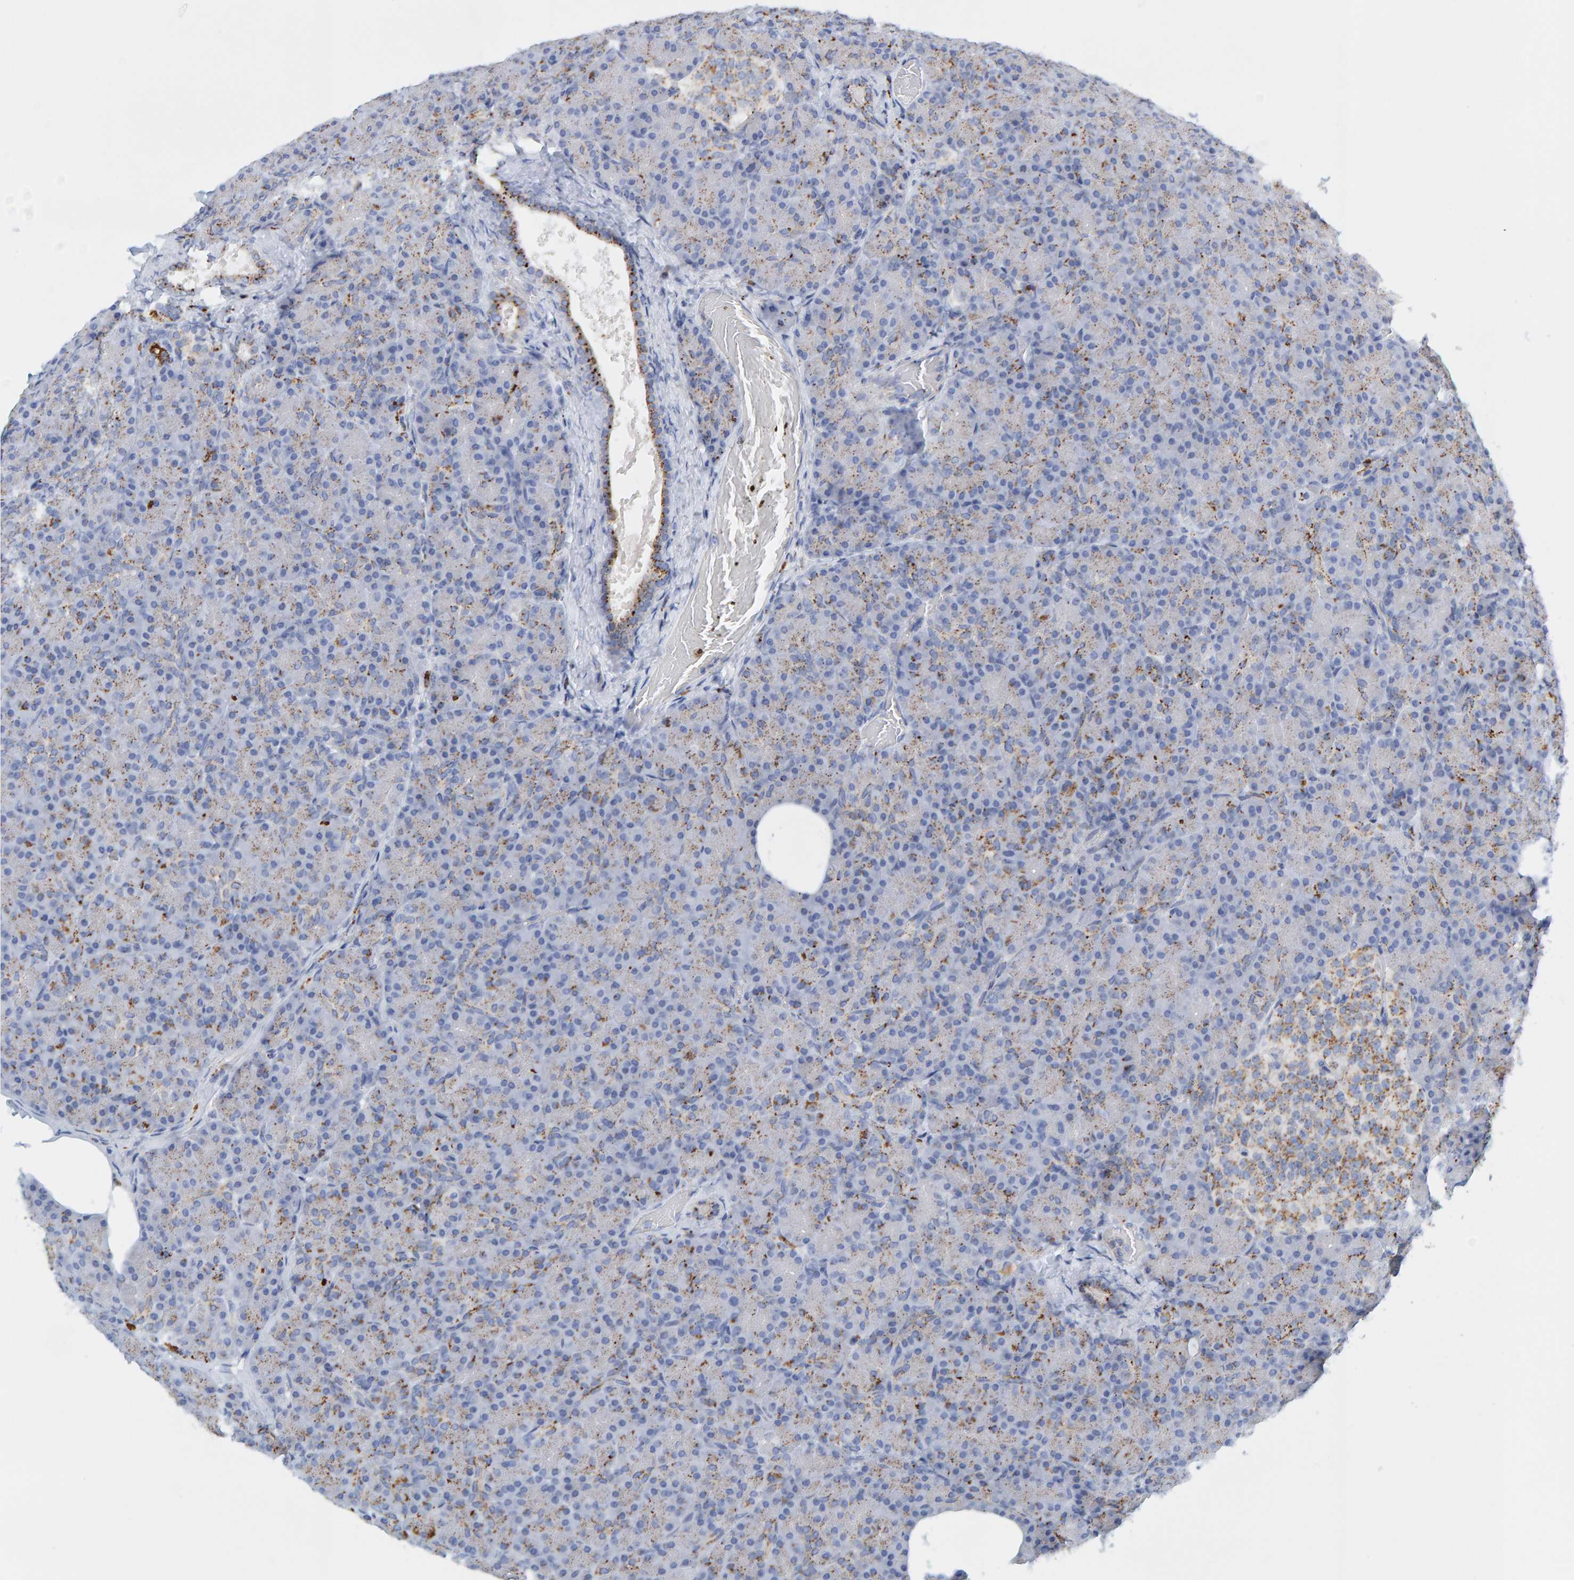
{"staining": {"intensity": "moderate", "quantity": "<25%", "location": "cytoplasmic/membranous"}, "tissue": "pancreas", "cell_type": "Exocrine glandular cells", "image_type": "normal", "snomed": [{"axis": "morphology", "description": "Normal tissue, NOS"}, {"axis": "topography", "description": "Pancreas"}], "caption": "Immunohistochemical staining of benign pancreas displays <25% levels of moderate cytoplasmic/membranous protein positivity in about <25% of exocrine glandular cells. (Brightfield microscopy of DAB IHC at high magnification).", "gene": "BIN3", "patient": {"sex": "female", "age": 43}}